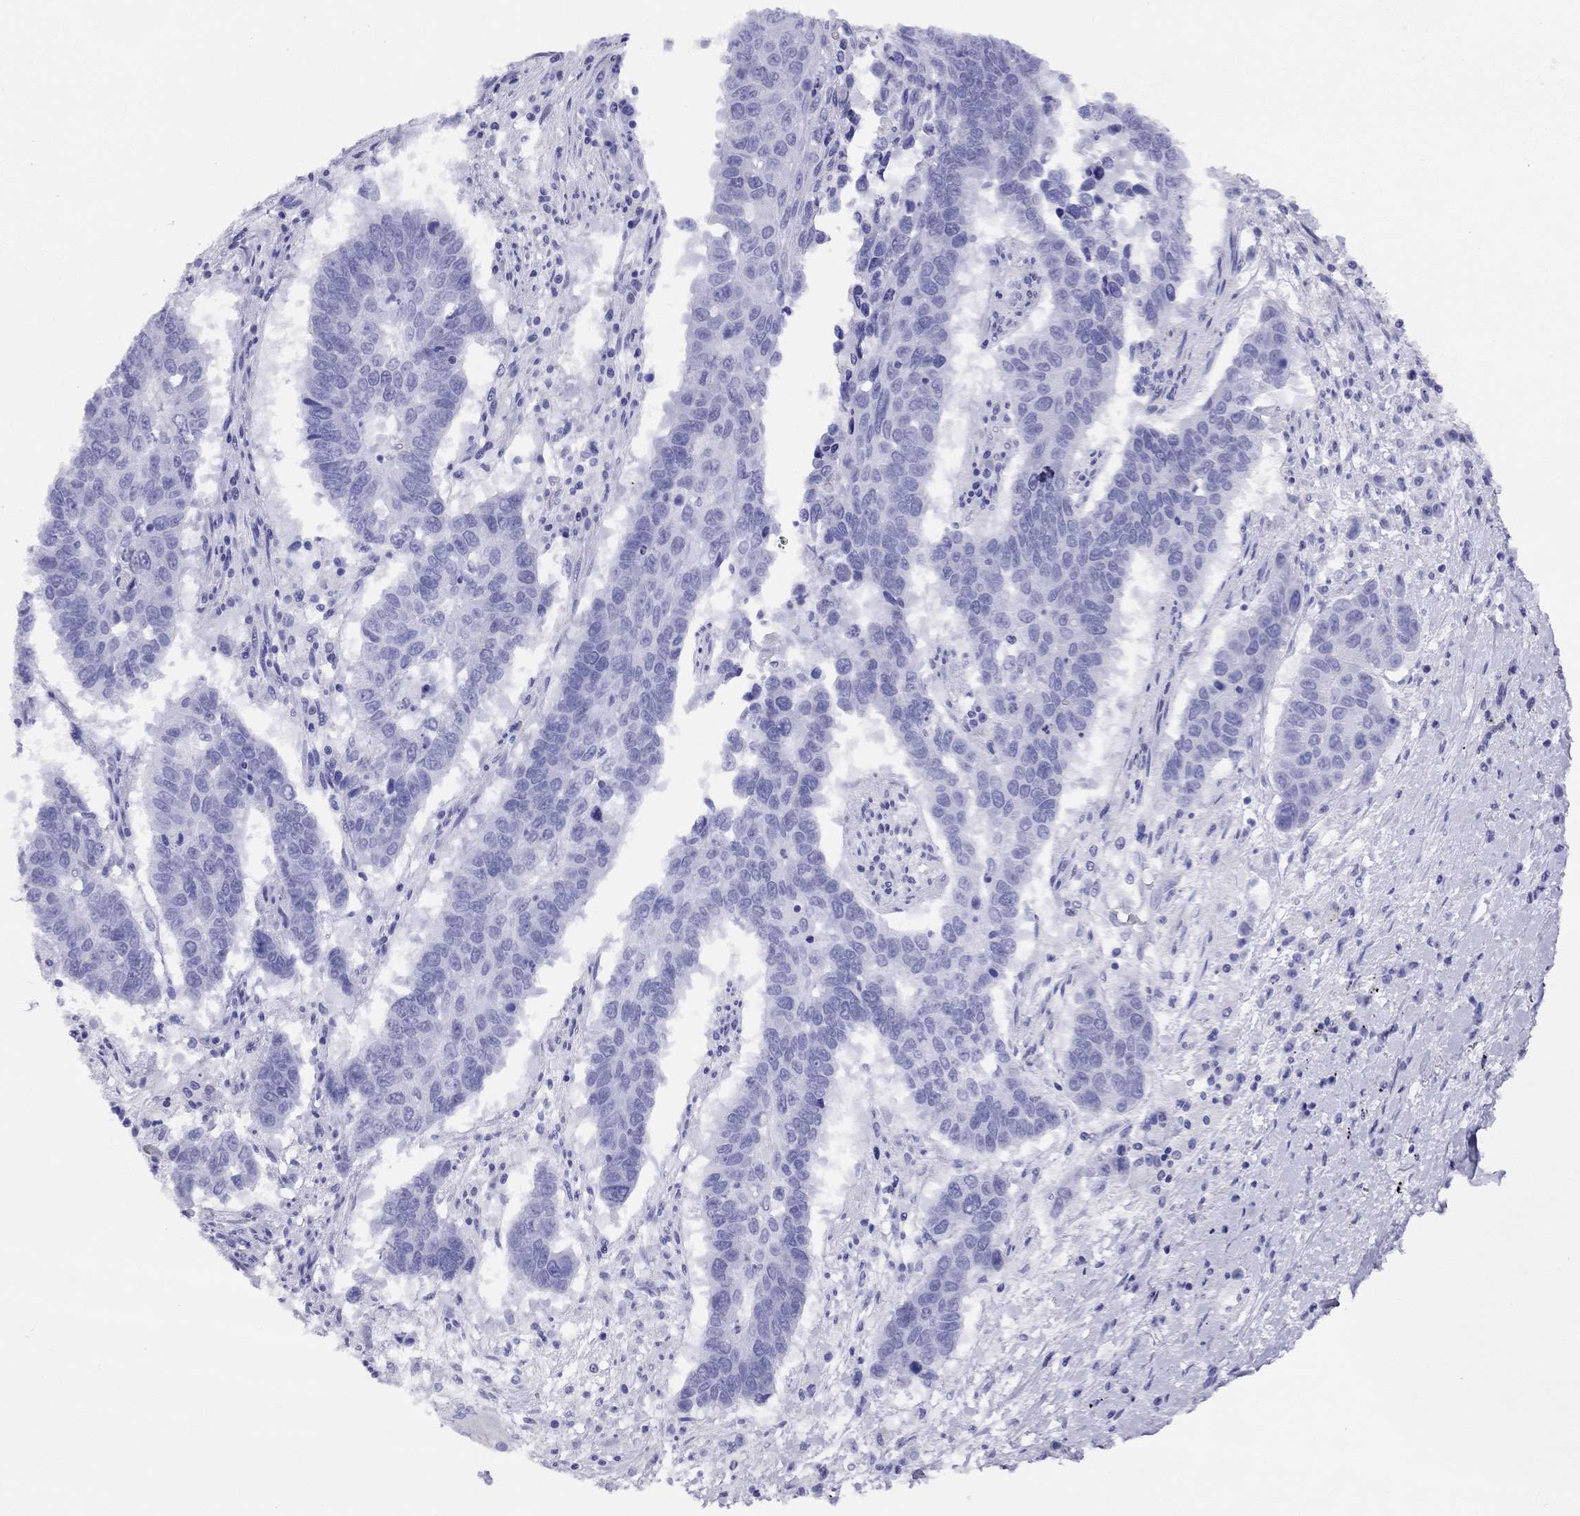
{"staining": {"intensity": "negative", "quantity": "none", "location": "none"}, "tissue": "lung cancer", "cell_type": "Tumor cells", "image_type": "cancer", "snomed": [{"axis": "morphology", "description": "Squamous cell carcinoma, NOS"}, {"axis": "topography", "description": "Lung"}], "caption": "Image shows no protein expression in tumor cells of lung cancer (squamous cell carcinoma) tissue.", "gene": "CITED1", "patient": {"sex": "male", "age": 73}}